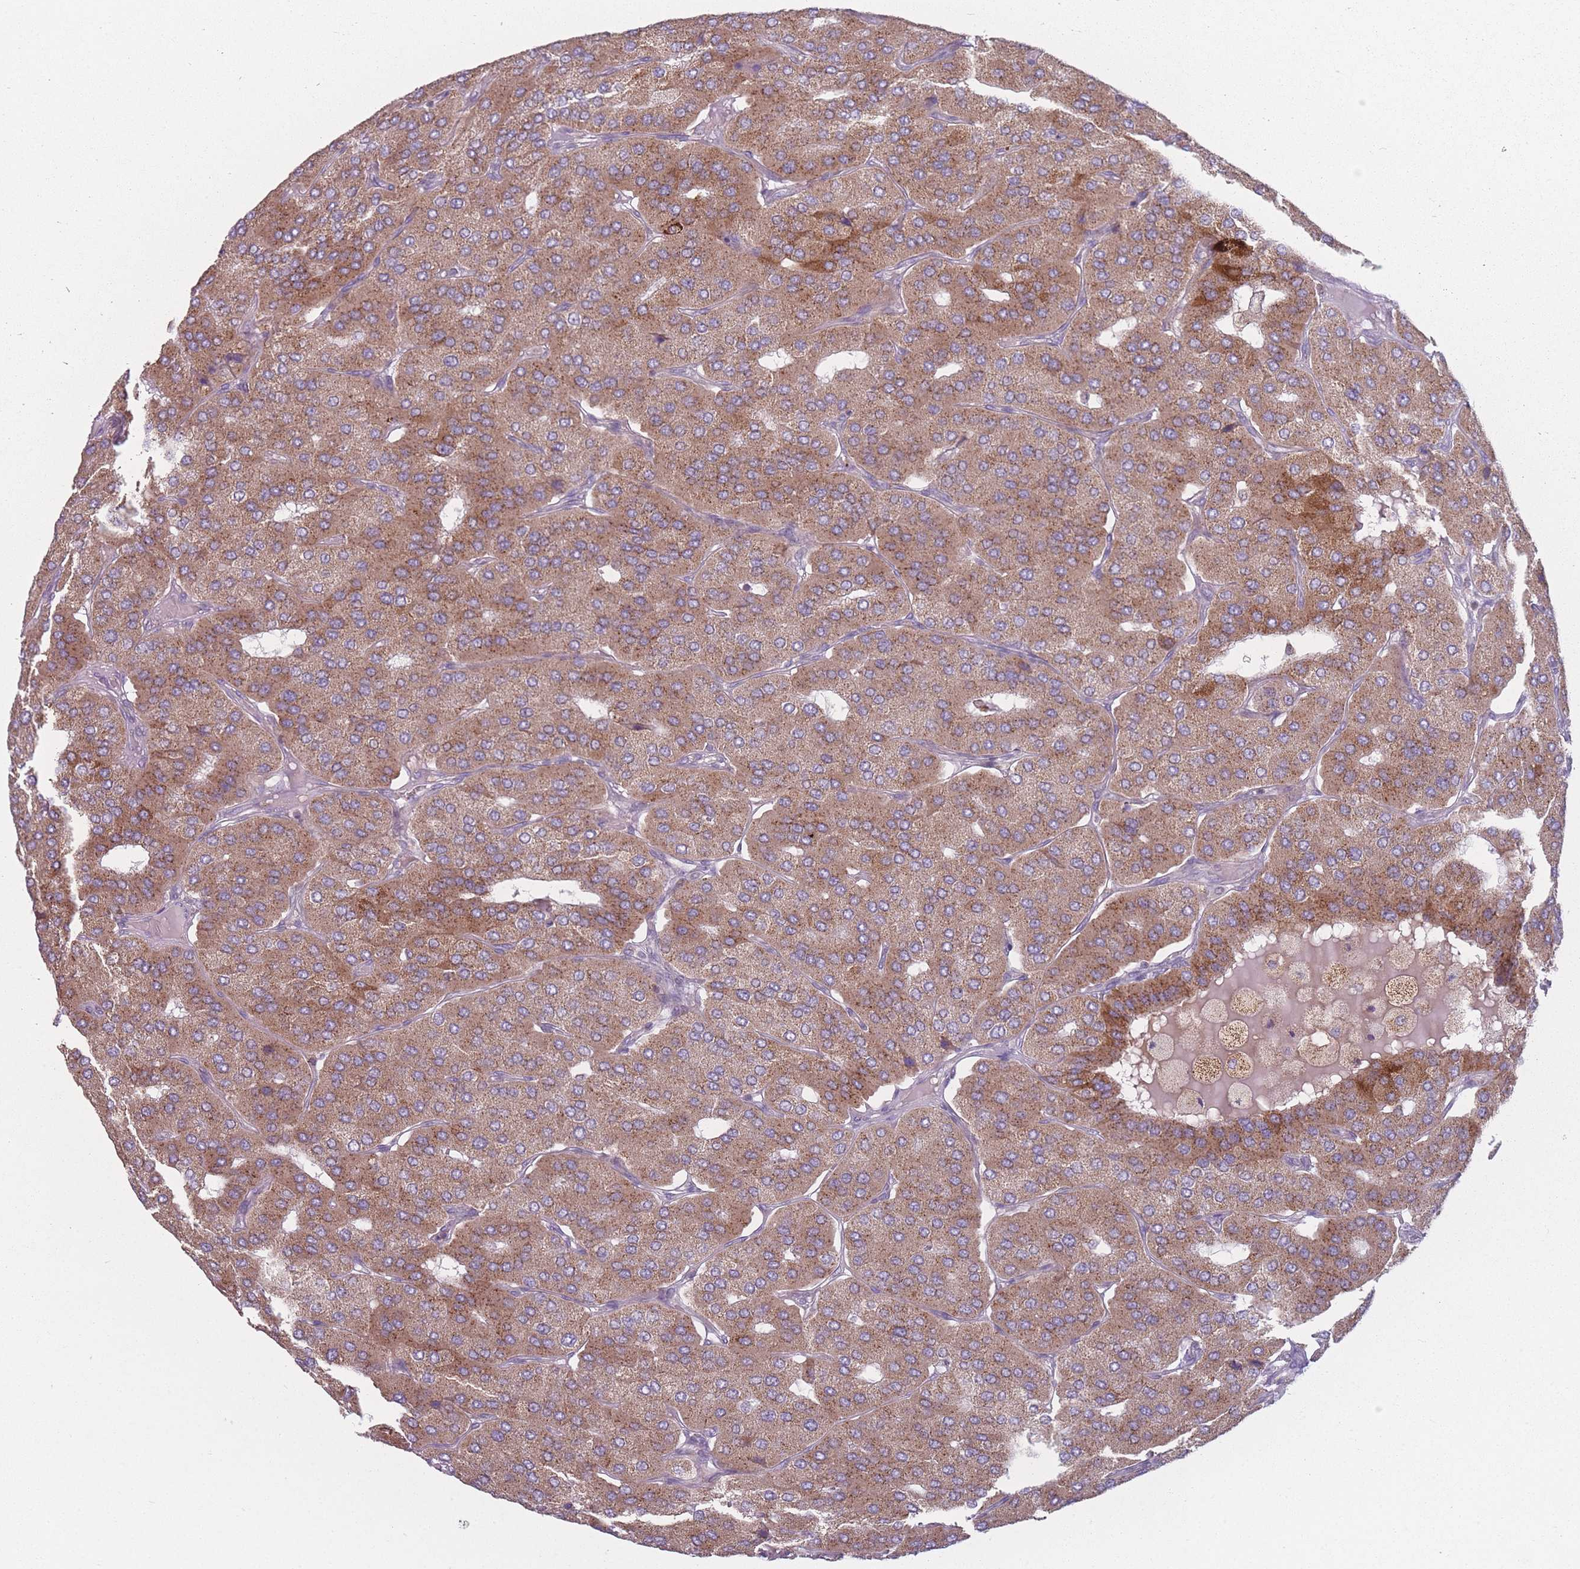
{"staining": {"intensity": "moderate", "quantity": ">75%", "location": "cytoplasmic/membranous"}, "tissue": "parathyroid gland", "cell_type": "Glandular cells", "image_type": "normal", "snomed": [{"axis": "morphology", "description": "Normal tissue, NOS"}, {"axis": "morphology", "description": "Adenoma, NOS"}, {"axis": "topography", "description": "Parathyroid gland"}], "caption": "Glandular cells exhibit medium levels of moderate cytoplasmic/membranous positivity in approximately >75% of cells in unremarkable parathyroid gland. (DAB = brown stain, brightfield microscopy at high magnification).", "gene": "PEX11B", "patient": {"sex": "female", "age": 86}}